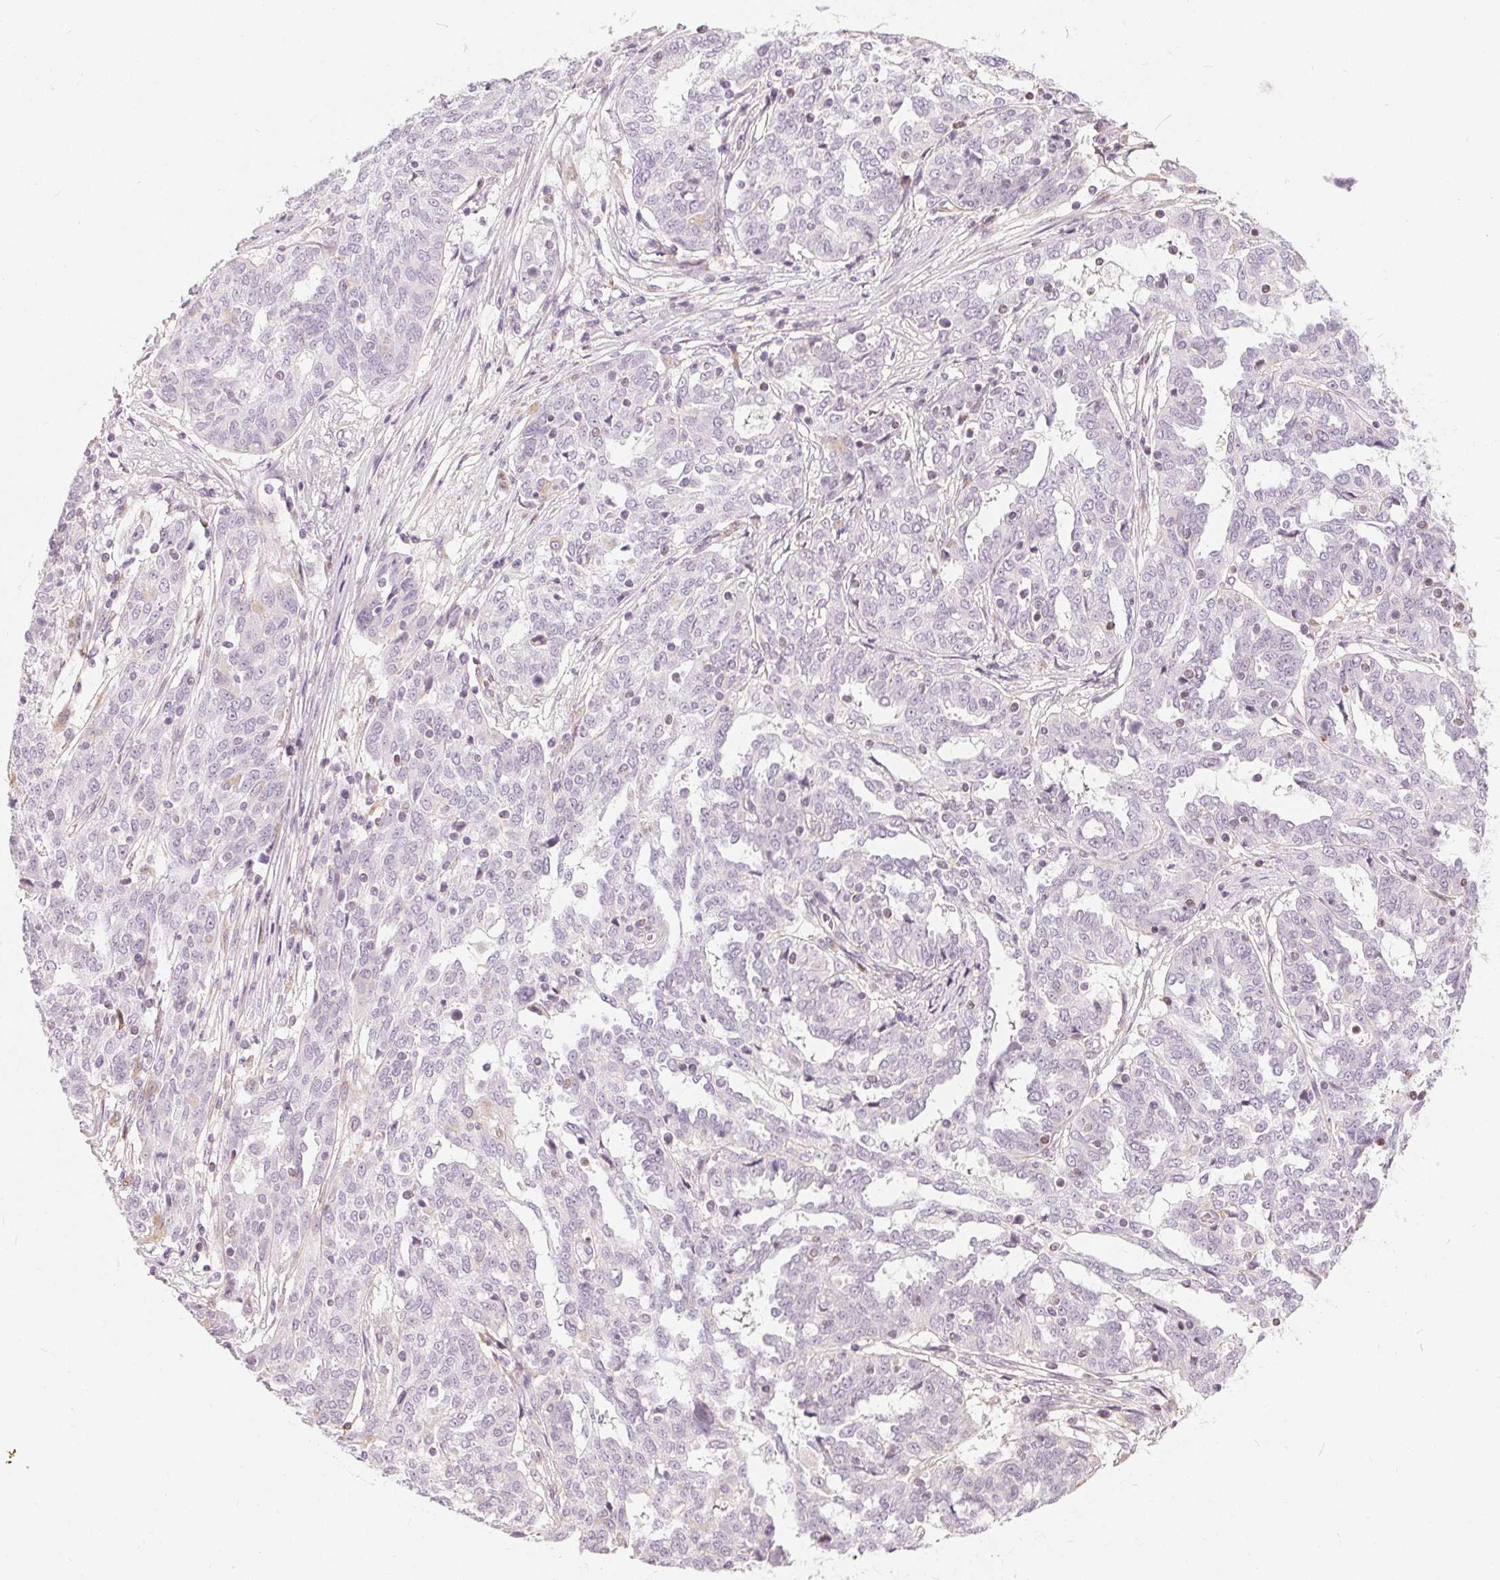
{"staining": {"intensity": "negative", "quantity": "none", "location": "none"}, "tissue": "ovarian cancer", "cell_type": "Tumor cells", "image_type": "cancer", "snomed": [{"axis": "morphology", "description": "Cystadenocarcinoma, serous, NOS"}, {"axis": "topography", "description": "Ovary"}], "caption": "Ovarian cancer (serous cystadenocarcinoma) was stained to show a protein in brown. There is no significant positivity in tumor cells.", "gene": "HOPX", "patient": {"sex": "female", "age": 67}}